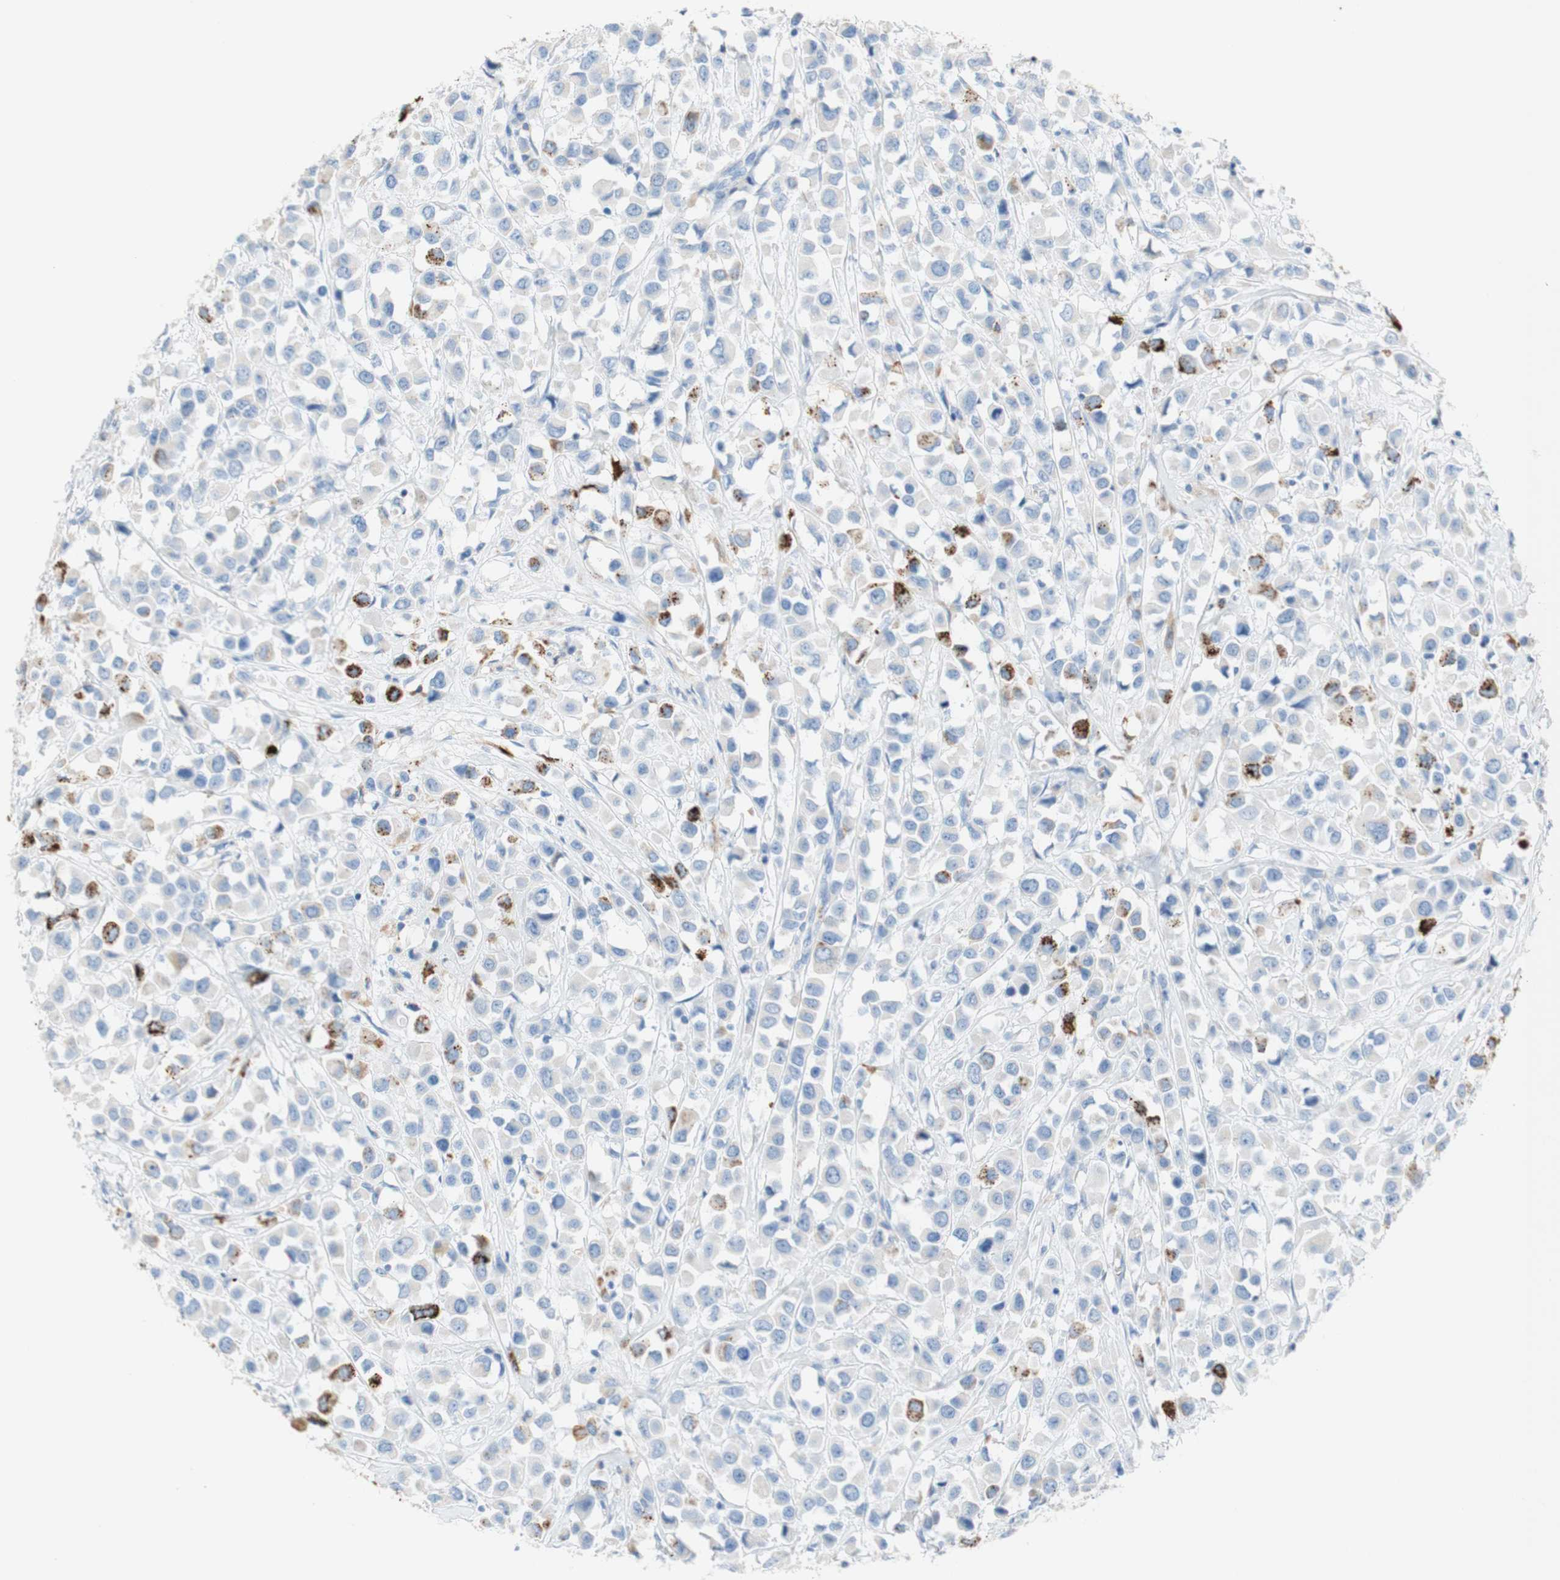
{"staining": {"intensity": "moderate", "quantity": "<25%", "location": "cytoplasmic/membranous"}, "tissue": "breast cancer", "cell_type": "Tumor cells", "image_type": "cancer", "snomed": [{"axis": "morphology", "description": "Duct carcinoma"}, {"axis": "topography", "description": "Breast"}], "caption": "High-power microscopy captured an immunohistochemistry histopathology image of breast intraductal carcinoma, revealing moderate cytoplasmic/membranous expression in about <25% of tumor cells. The protein is shown in brown color, while the nuclei are stained blue.", "gene": "CEACAM1", "patient": {"sex": "female", "age": 61}}